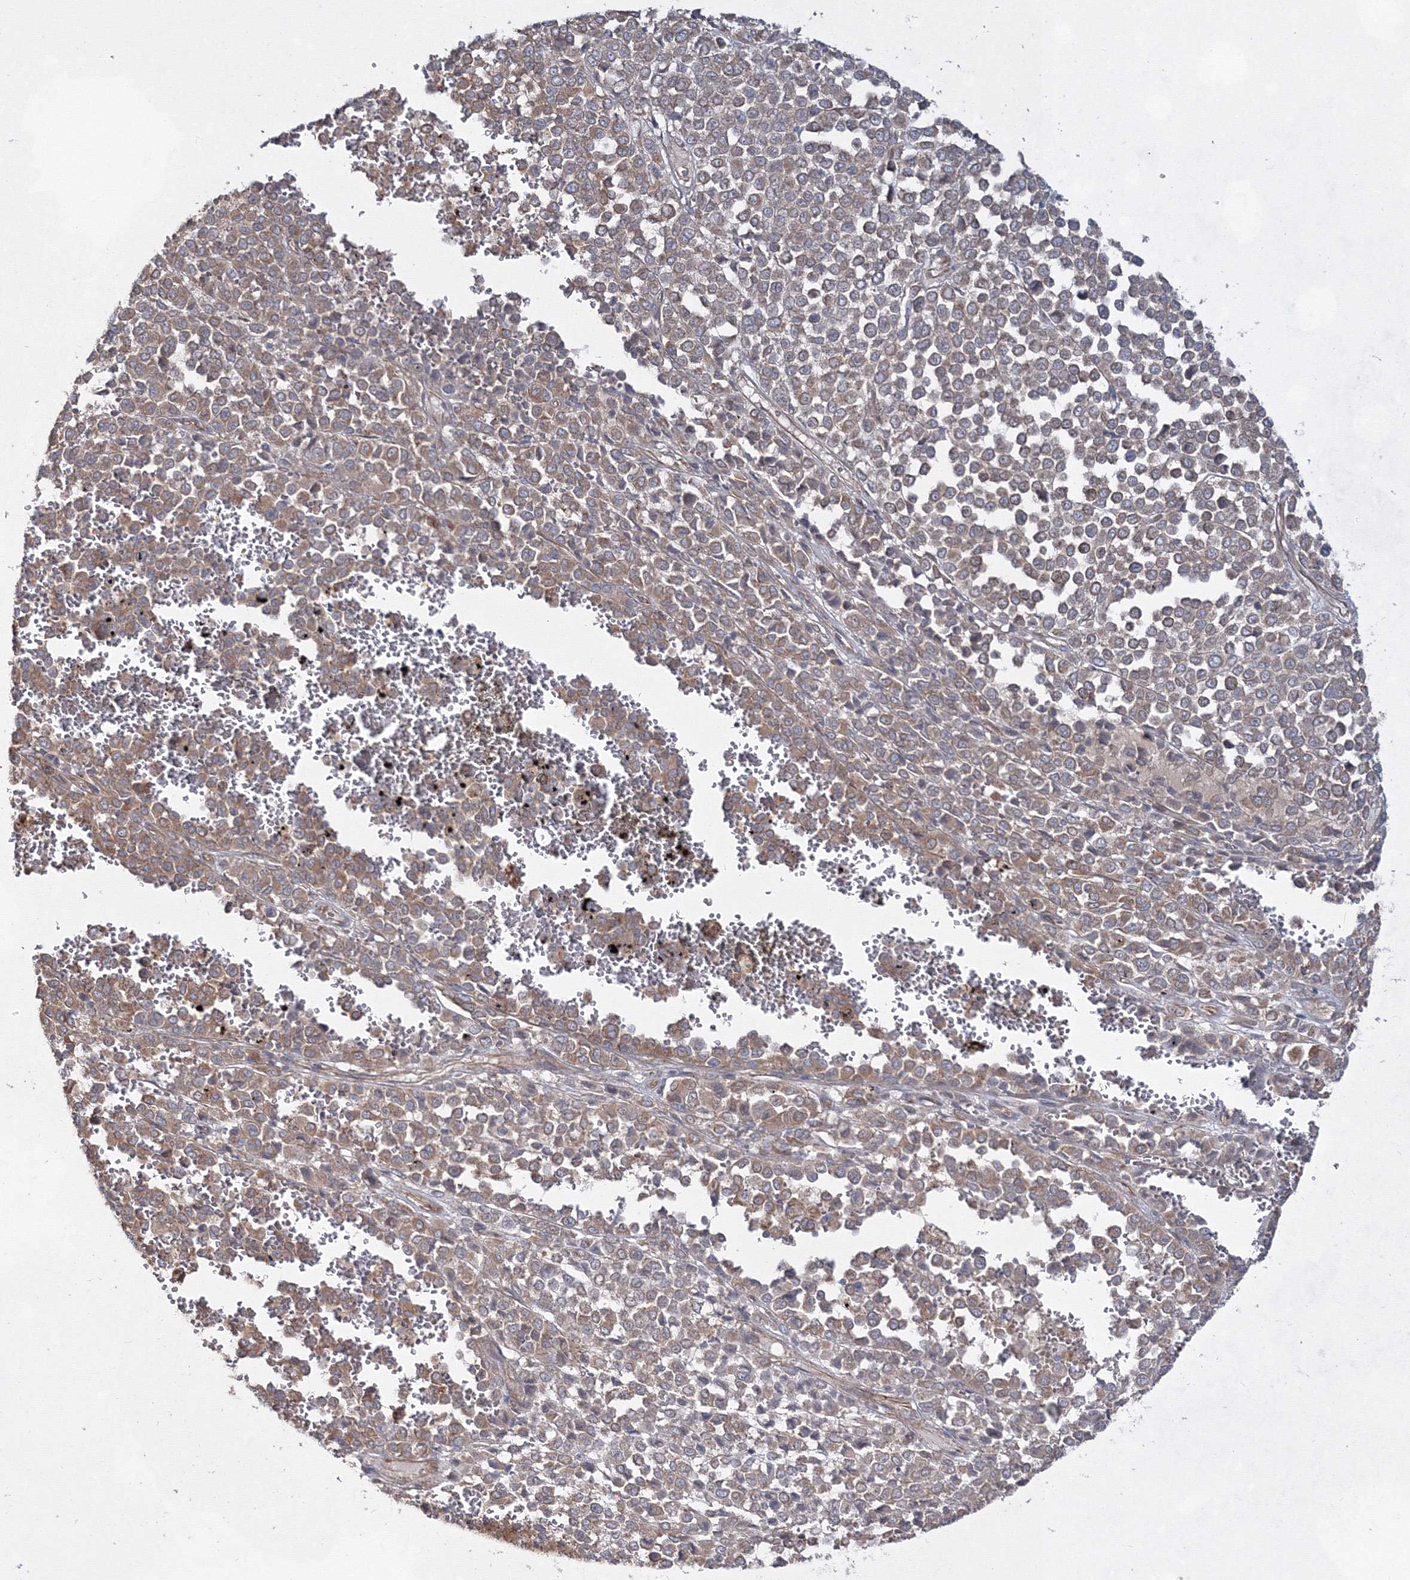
{"staining": {"intensity": "weak", "quantity": ">75%", "location": "cytoplasmic/membranous"}, "tissue": "melanoma", "cell_type": "Tumor cells", "image_type": "cancer", "snomed": [{"axis": "morphology", "description": "Malignant melanoma, Metastatic site"}, {"axis": "topography", "description": "Pancreas"}], "caption": "Immunohistochemistry (IHC) (DAB (3,3'-diaminobenzidine)) staining of melanoma displays weak cytoplasmic/membranous protein staining in approximately >75% of tumor cells.", "gene": "EXOC6", "patient": {"sex": "female", "age": 30}}